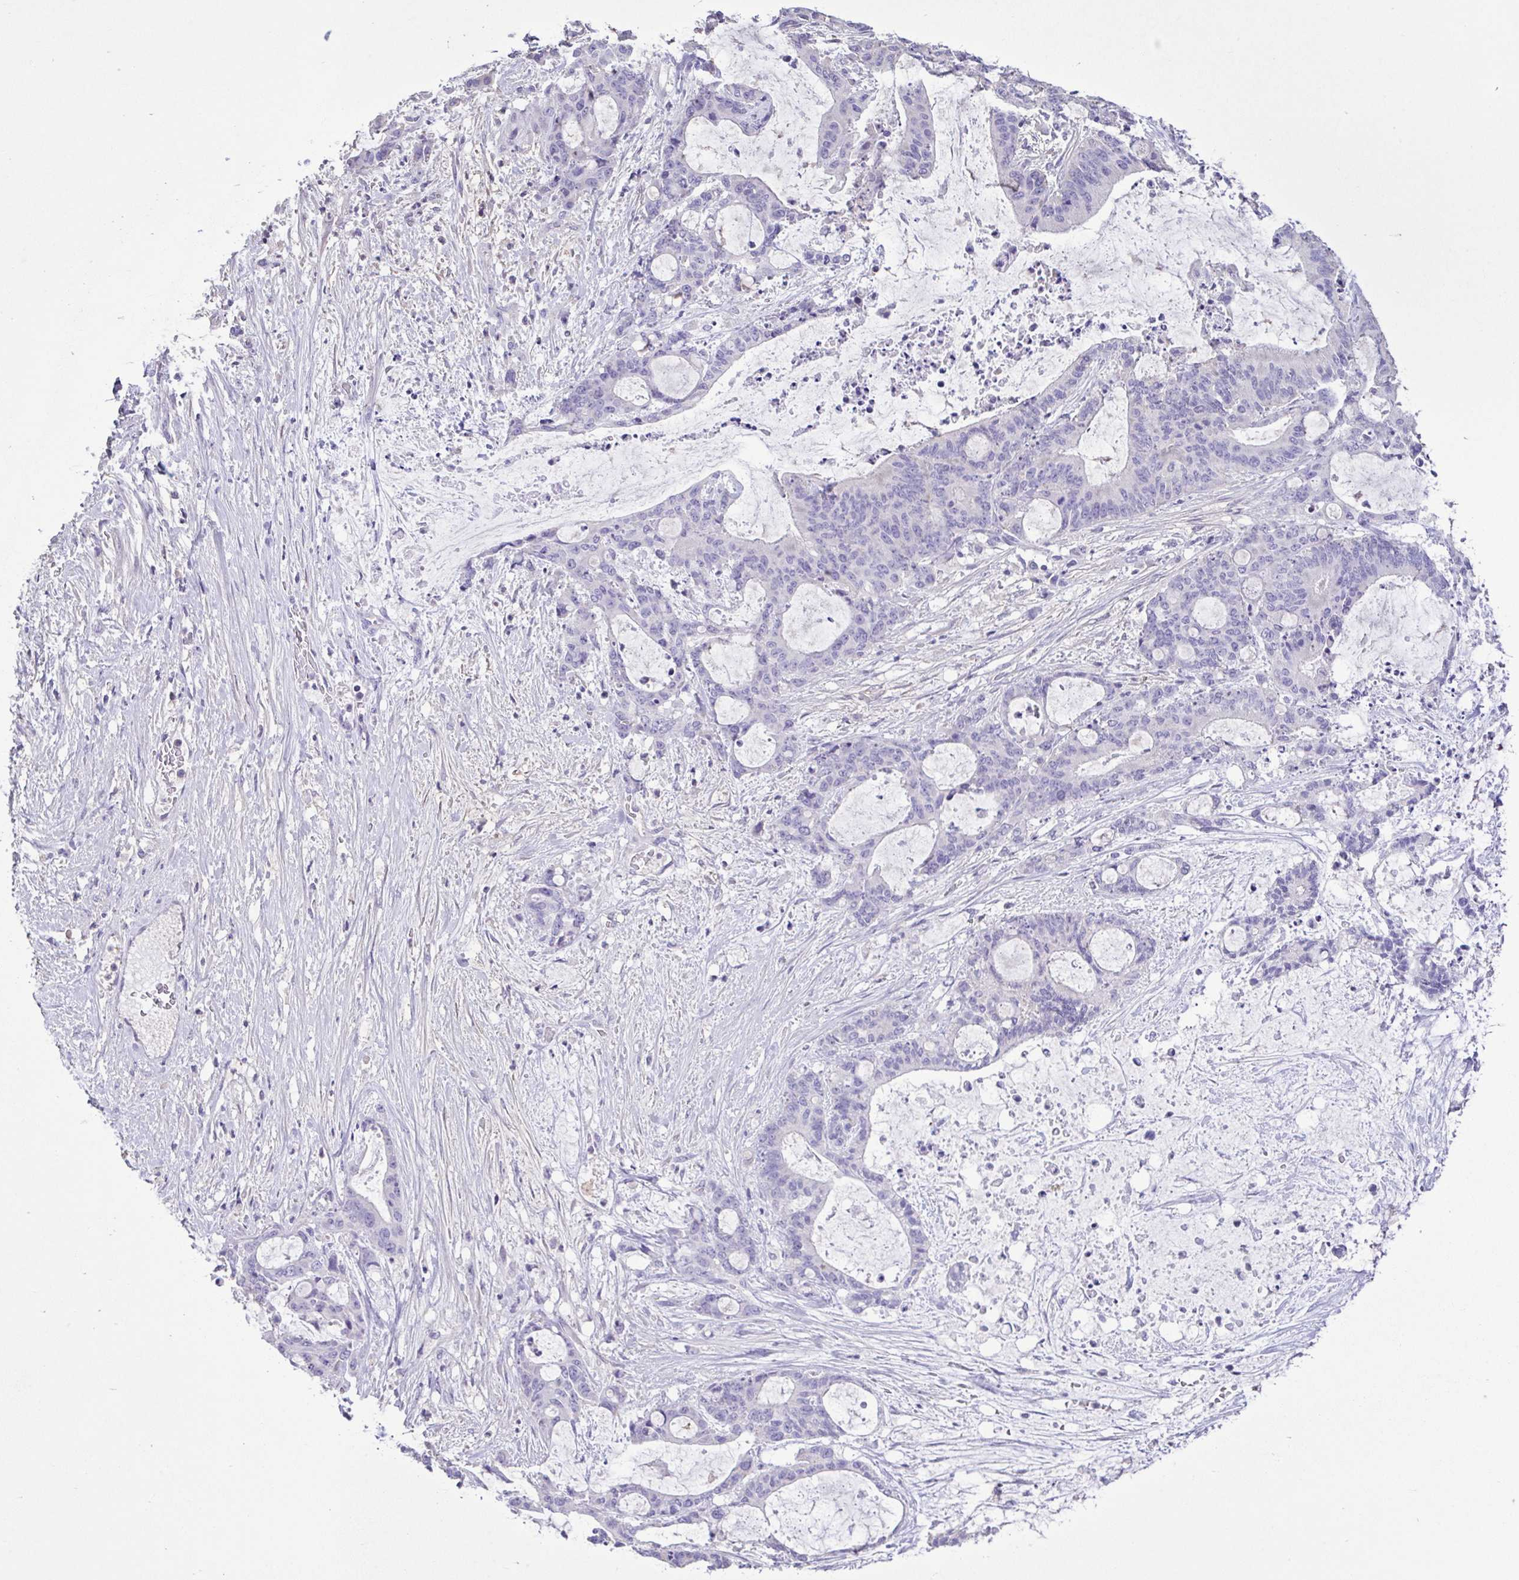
{"staining": {"intensity": "negative", "quantity": "none", "location": "none"}, "tissue": "liver cancer", "cell_type": "Tumor cells", "image_type": "cancer", "snomed": [{"axis": "morphology", "description": "Normal tissue, NOS"}, {"axis": "morphology", "description": "Cholangiocarcinoma"}, {"axis": "topography", "description": "Liver"}, {"axis": "topography", "description": "Peripheral nerve tissue"}], "caption": "Liver cancer (cholangiocarcinoma) was stained to show a protein in brown. There is no significant expression in tumor cells. (DAB (3,3'-diaminobenzidine) immunohistochemistry visualized using brightfield microscopy, high magnification).", "gene": "PLA2G4E", "patient": {"sex": "female", "age": 73}}